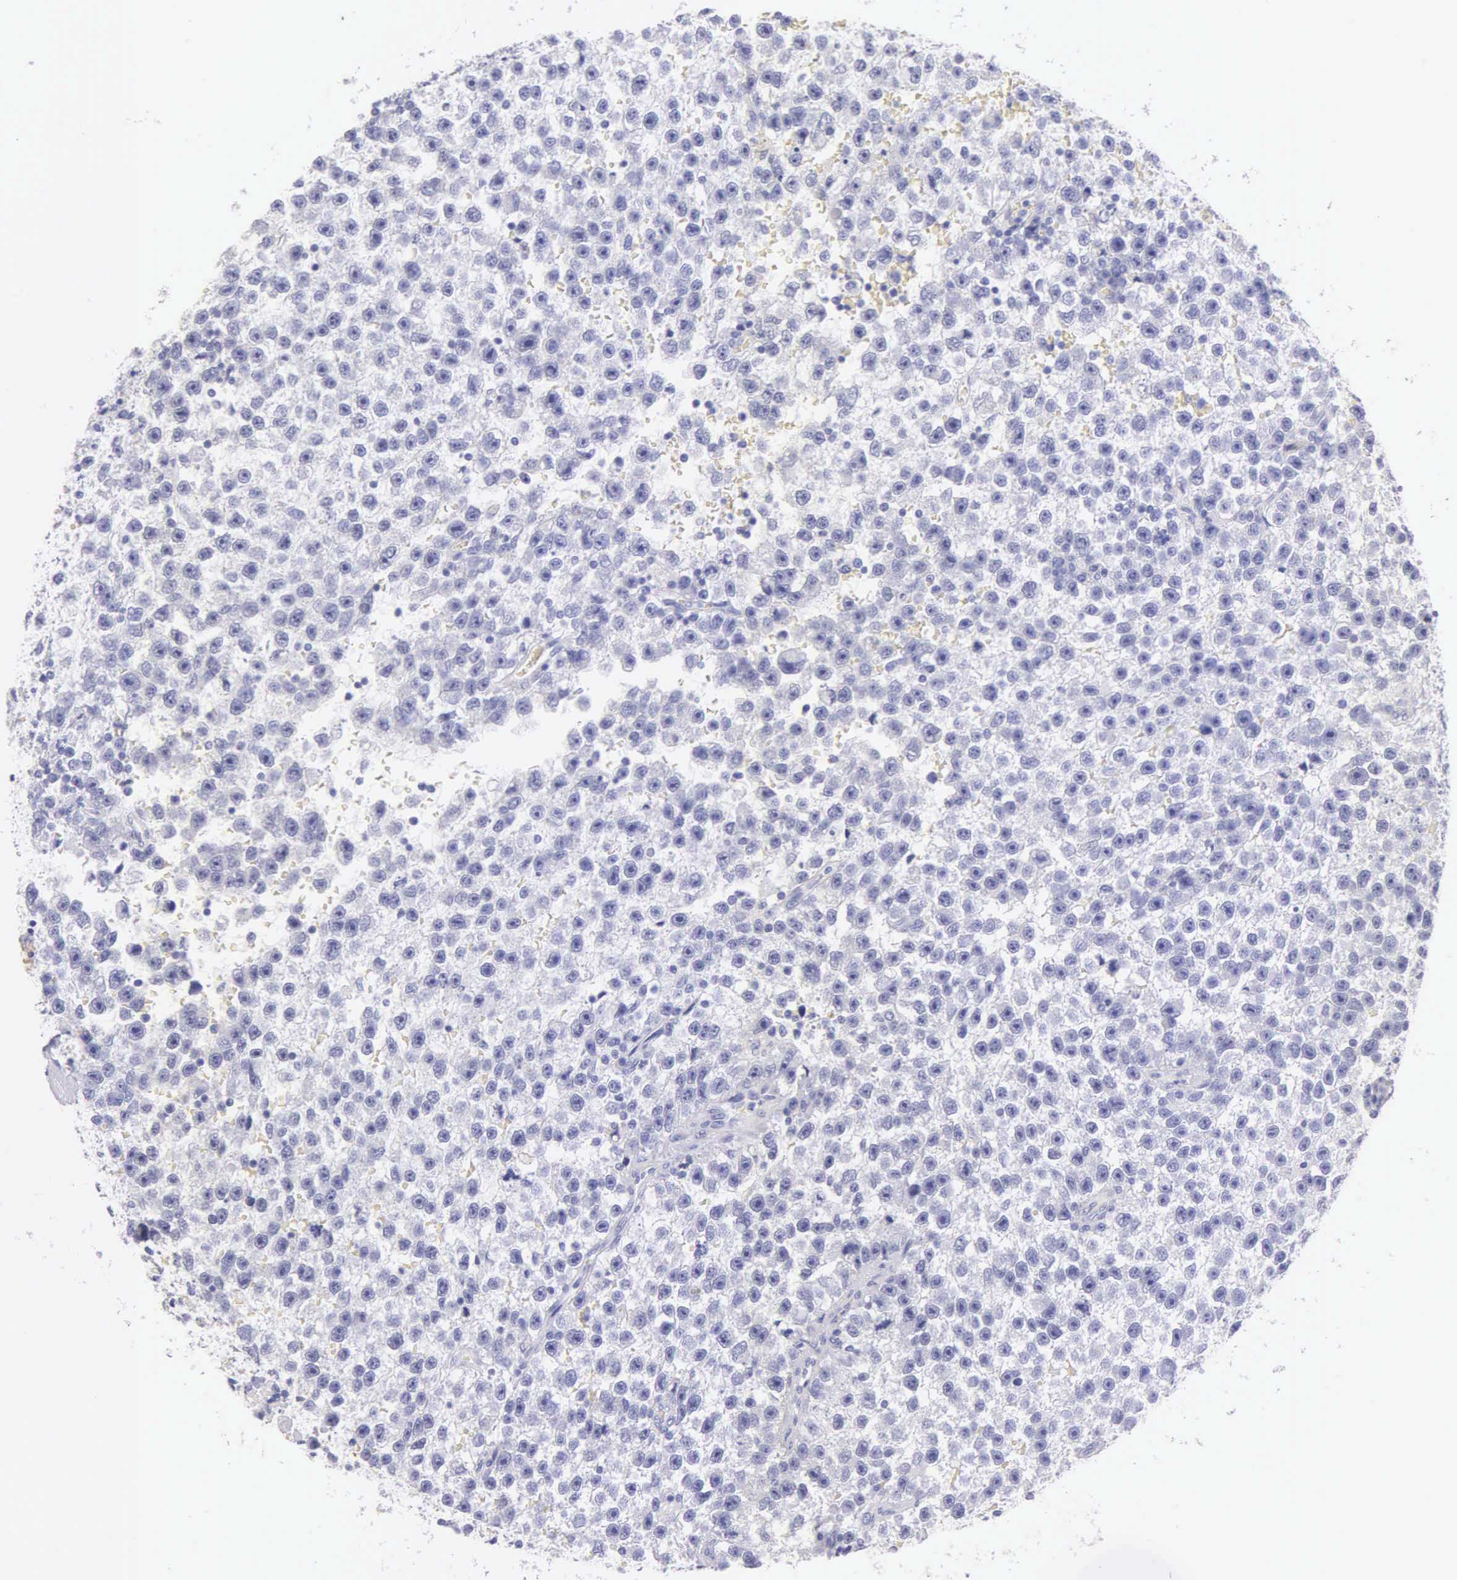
{"staining": {"intensity": "negative", "quantity": "none", "location": "none"}, "tissue": "testis cancer", "cell_type": "Tumor cells", "image_type": "cancer", "snomed": [{"axis": "morphology", "description": "Seminoma, NOS"}, {"axis": "topography", "description": "Testis"}], "caption": "IHC micrograph of human seminoma (testis) stained for a protein (brown), which reveals no expression in tumor cells. (Immunohistochemistry, brightfield microscopy, high magnification).", "gene": "KRT17", "patient": {"sex": "male", "age": 33}}